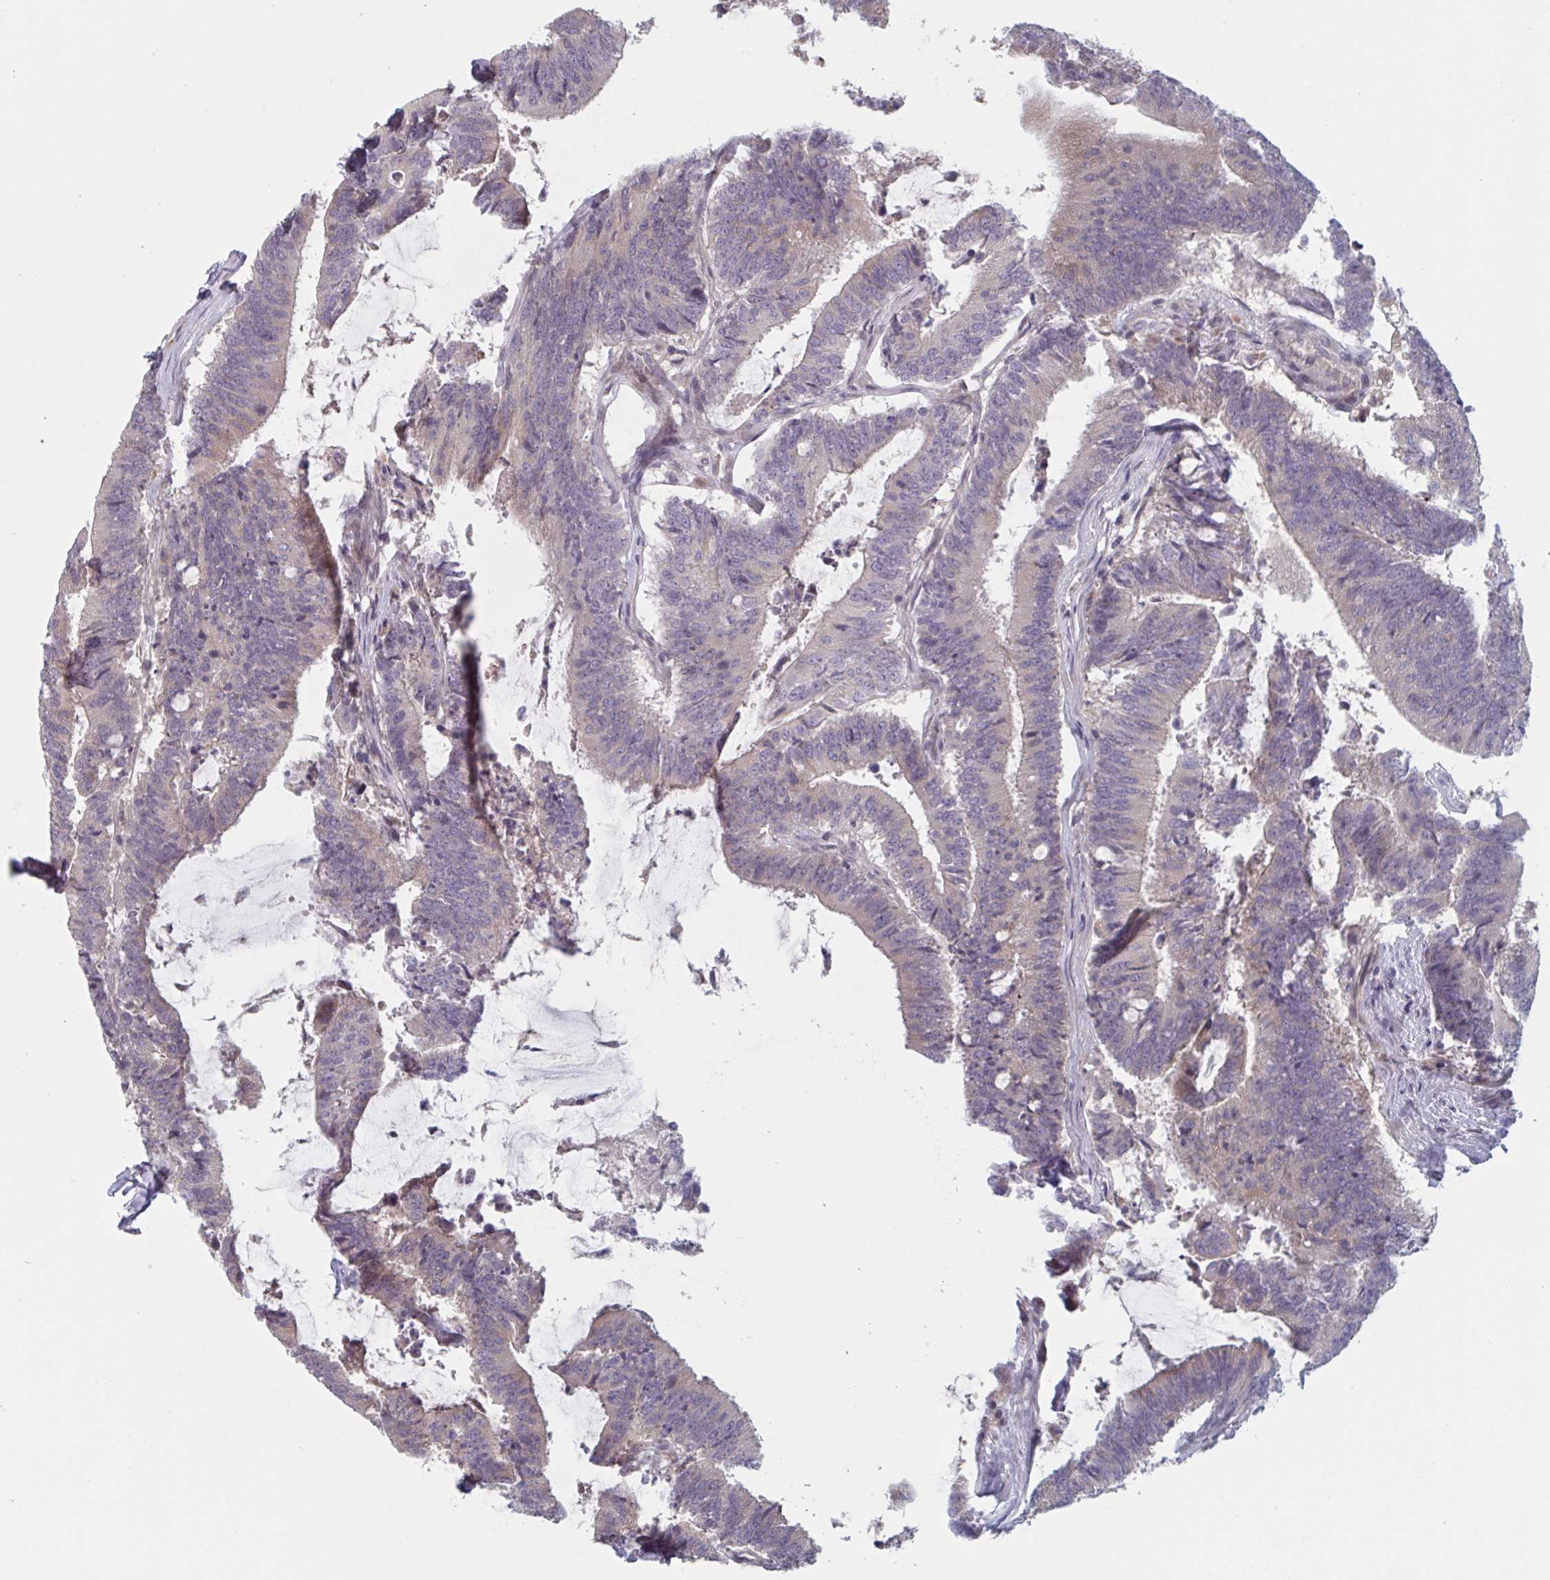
{"staining": {"intensity": "weak", "quantity": "<25%", "location": "cytoplasmic/membranous"}, "tissue": "colorectal cancer", "cell_type": "Tumor cells", "image_type": "cancer", "snomed": [{"axis": "morphology", "description": "Adenocarcinoma, NOS"}, {"axis": "topography", "description": "Colon"}], "caption": "The image reveals no significant staining in tumor cells of colorectal cancer.", "gene": "TNFSF10", "patient": {"sex": "female", "age": 43}}